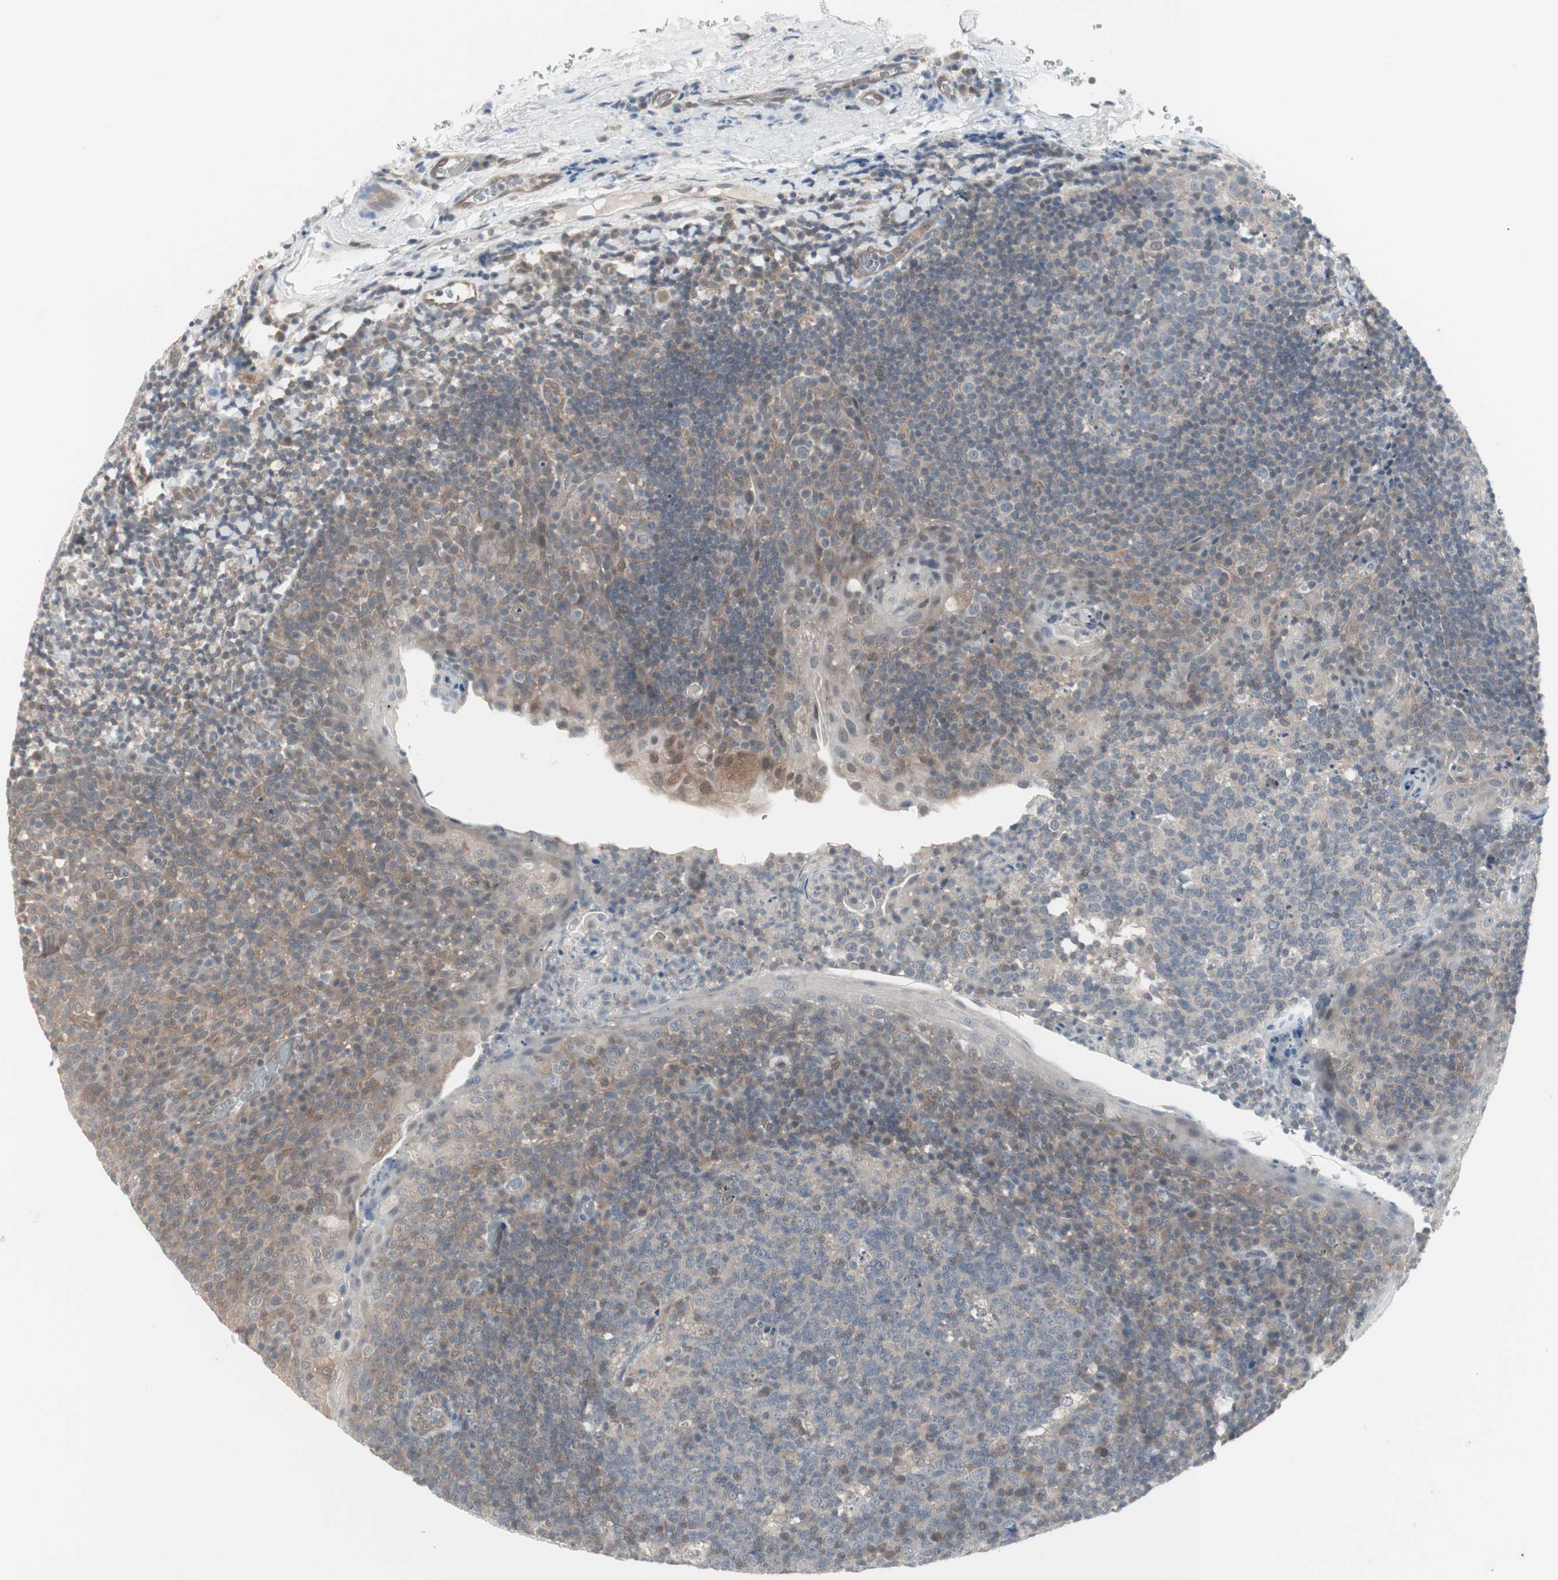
{"staining": {"intensity": "negative", "quantity": "none", "location": "none"}, "tissue": "tonsil", "cell_type": "Germinal center cells", "image_type": "normal", "snomed": [{"axis": "morphology", "description": "Normal tissue, NOS"}, {"axis": "topography", "description": "Tonsil"}], "caption": "Immunohistochemistry photomicrograph of normal tonsil: human tonsil stained with DAB reveals no significant protein positivity in germinal center cells.", "gene": "PTPA", "patient": {"sex": "male", "age": 17}}